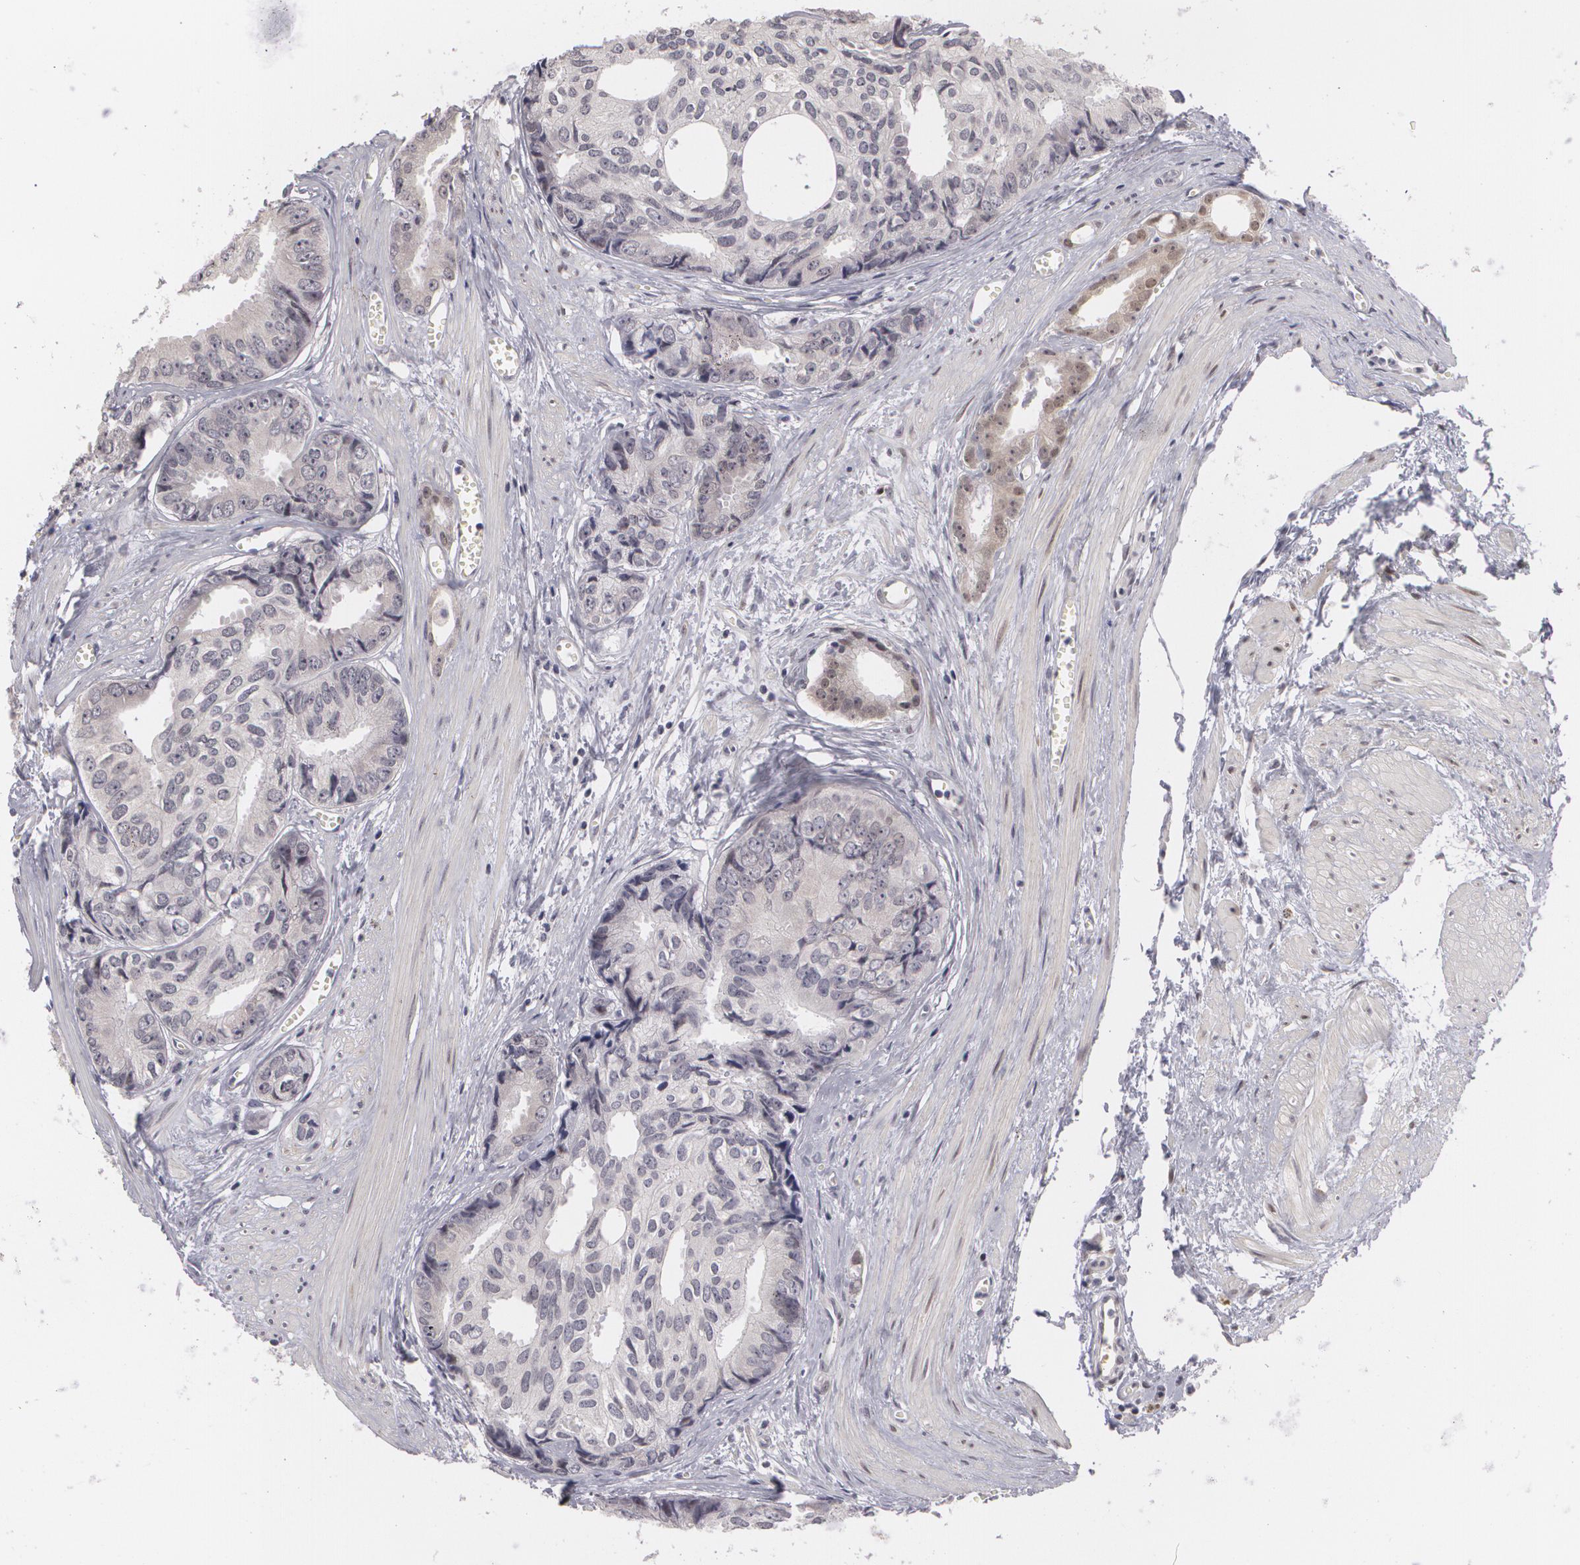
{"staining": {"intensity": "negative", "quantity": "none", "location": "none"}, "tissue": "prostate cancer", "cell_type": "Tumor cells", "image_type": "cancer", "snomed": [{"axis": "morphology", "description": "Adenocarcinoma, High grade"}, {"axis": "topography", "description": "Prostate"}], "caption": "The image exhibits no staining of tumor cells in prostate high-grade adenocarcinoma. (DAB immunohistochemistry (IHC) with hematoxylin counter stain).", "gene": "ZBTB16", "patient": {"sex": "male", "age": 56}}